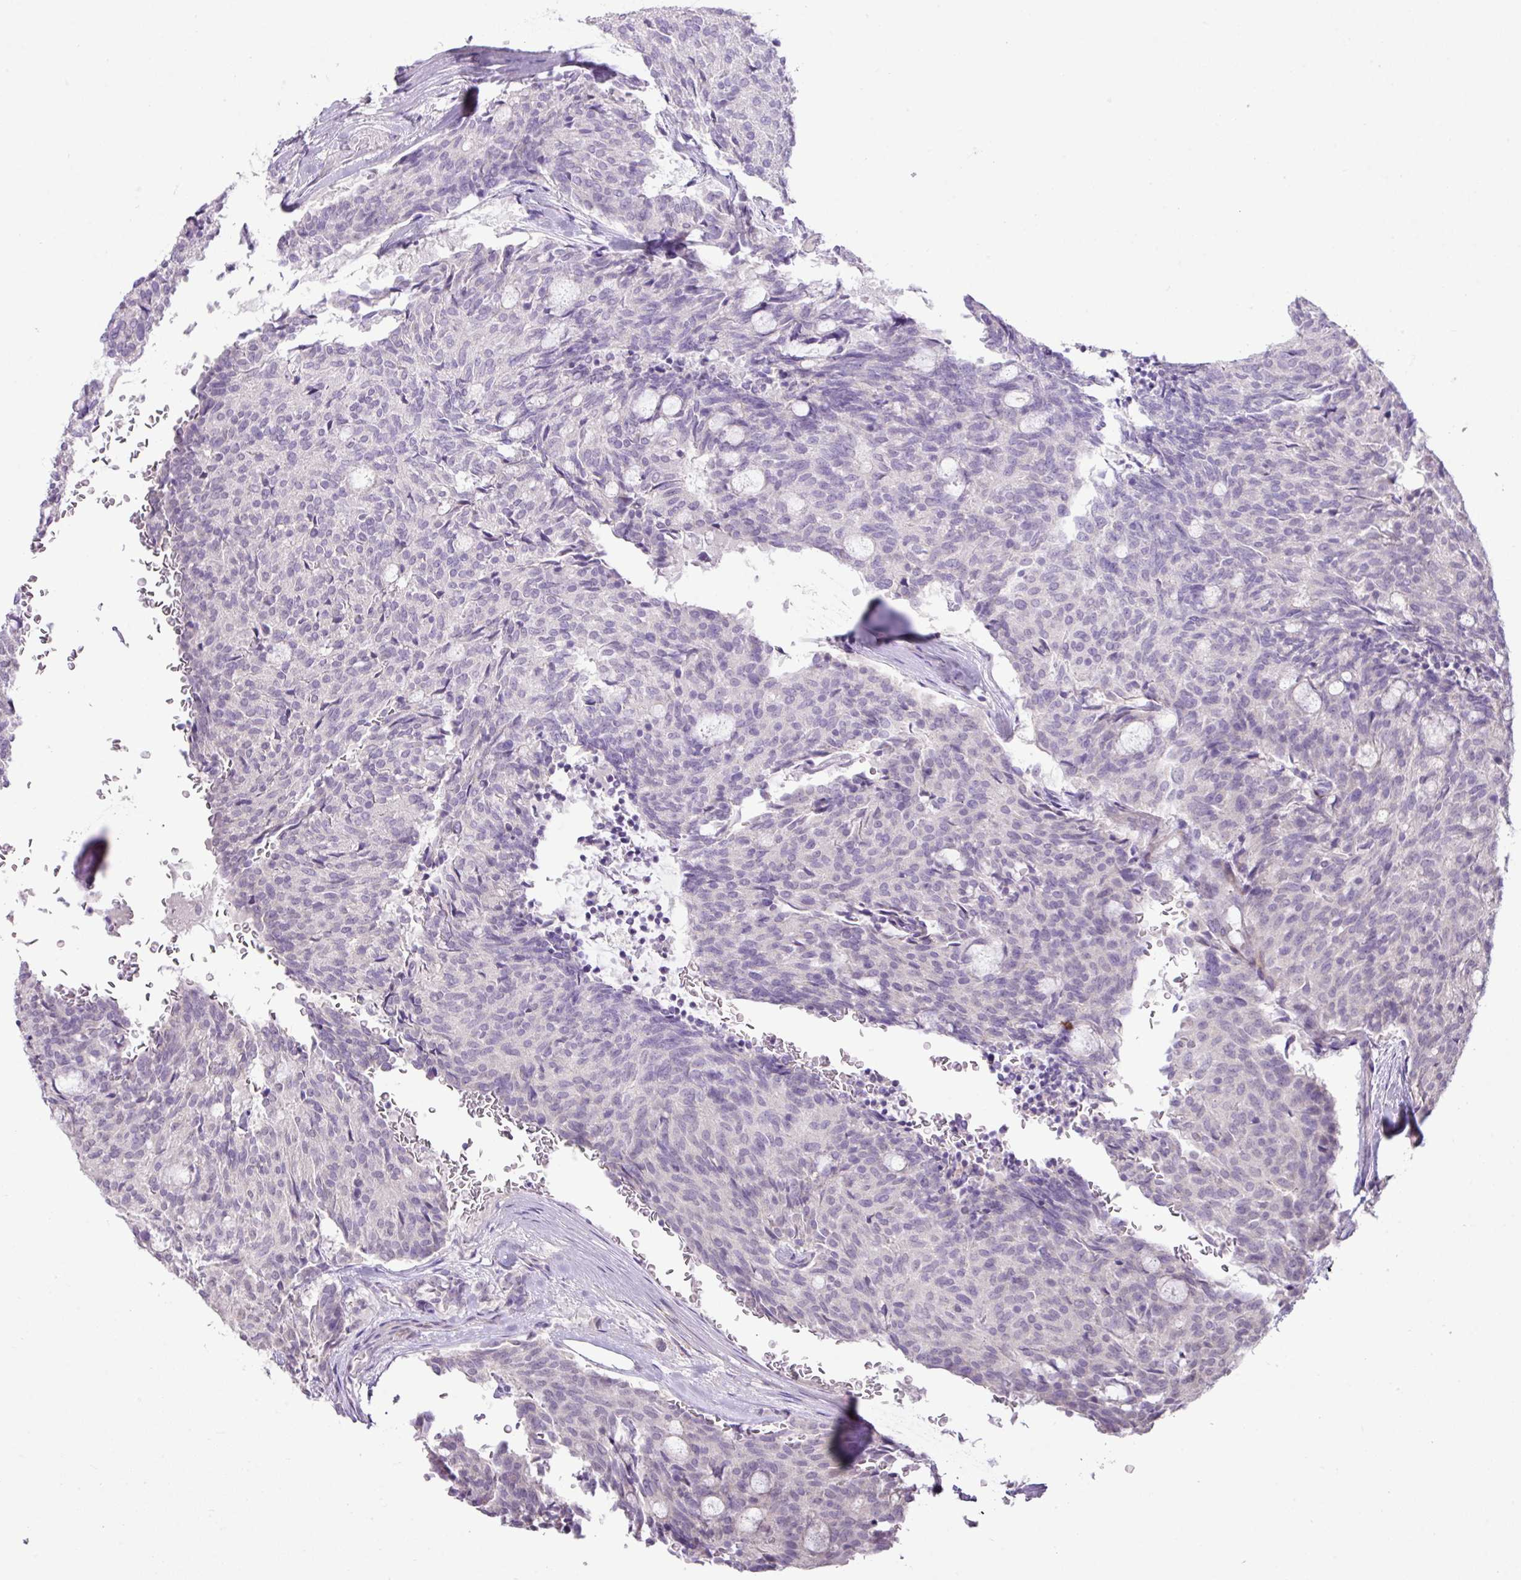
{"staining": {"intensity": "negative", "quantity": "none", "location": "none"}, "tissue": "carcinoid", "cell_type": "Tumor cells", "image_type": "cancer", "snomed": [{"axis": "morphology", "description": "Carcinoid, malignant, NOS"}, {"axis": "topography", "description": "Pancreas"}], "caption": "Tumor cells are negative for protein expression in human carcinoid.", "gene": "DIP2A", "patient": {"sex": "female", "age": 54}}